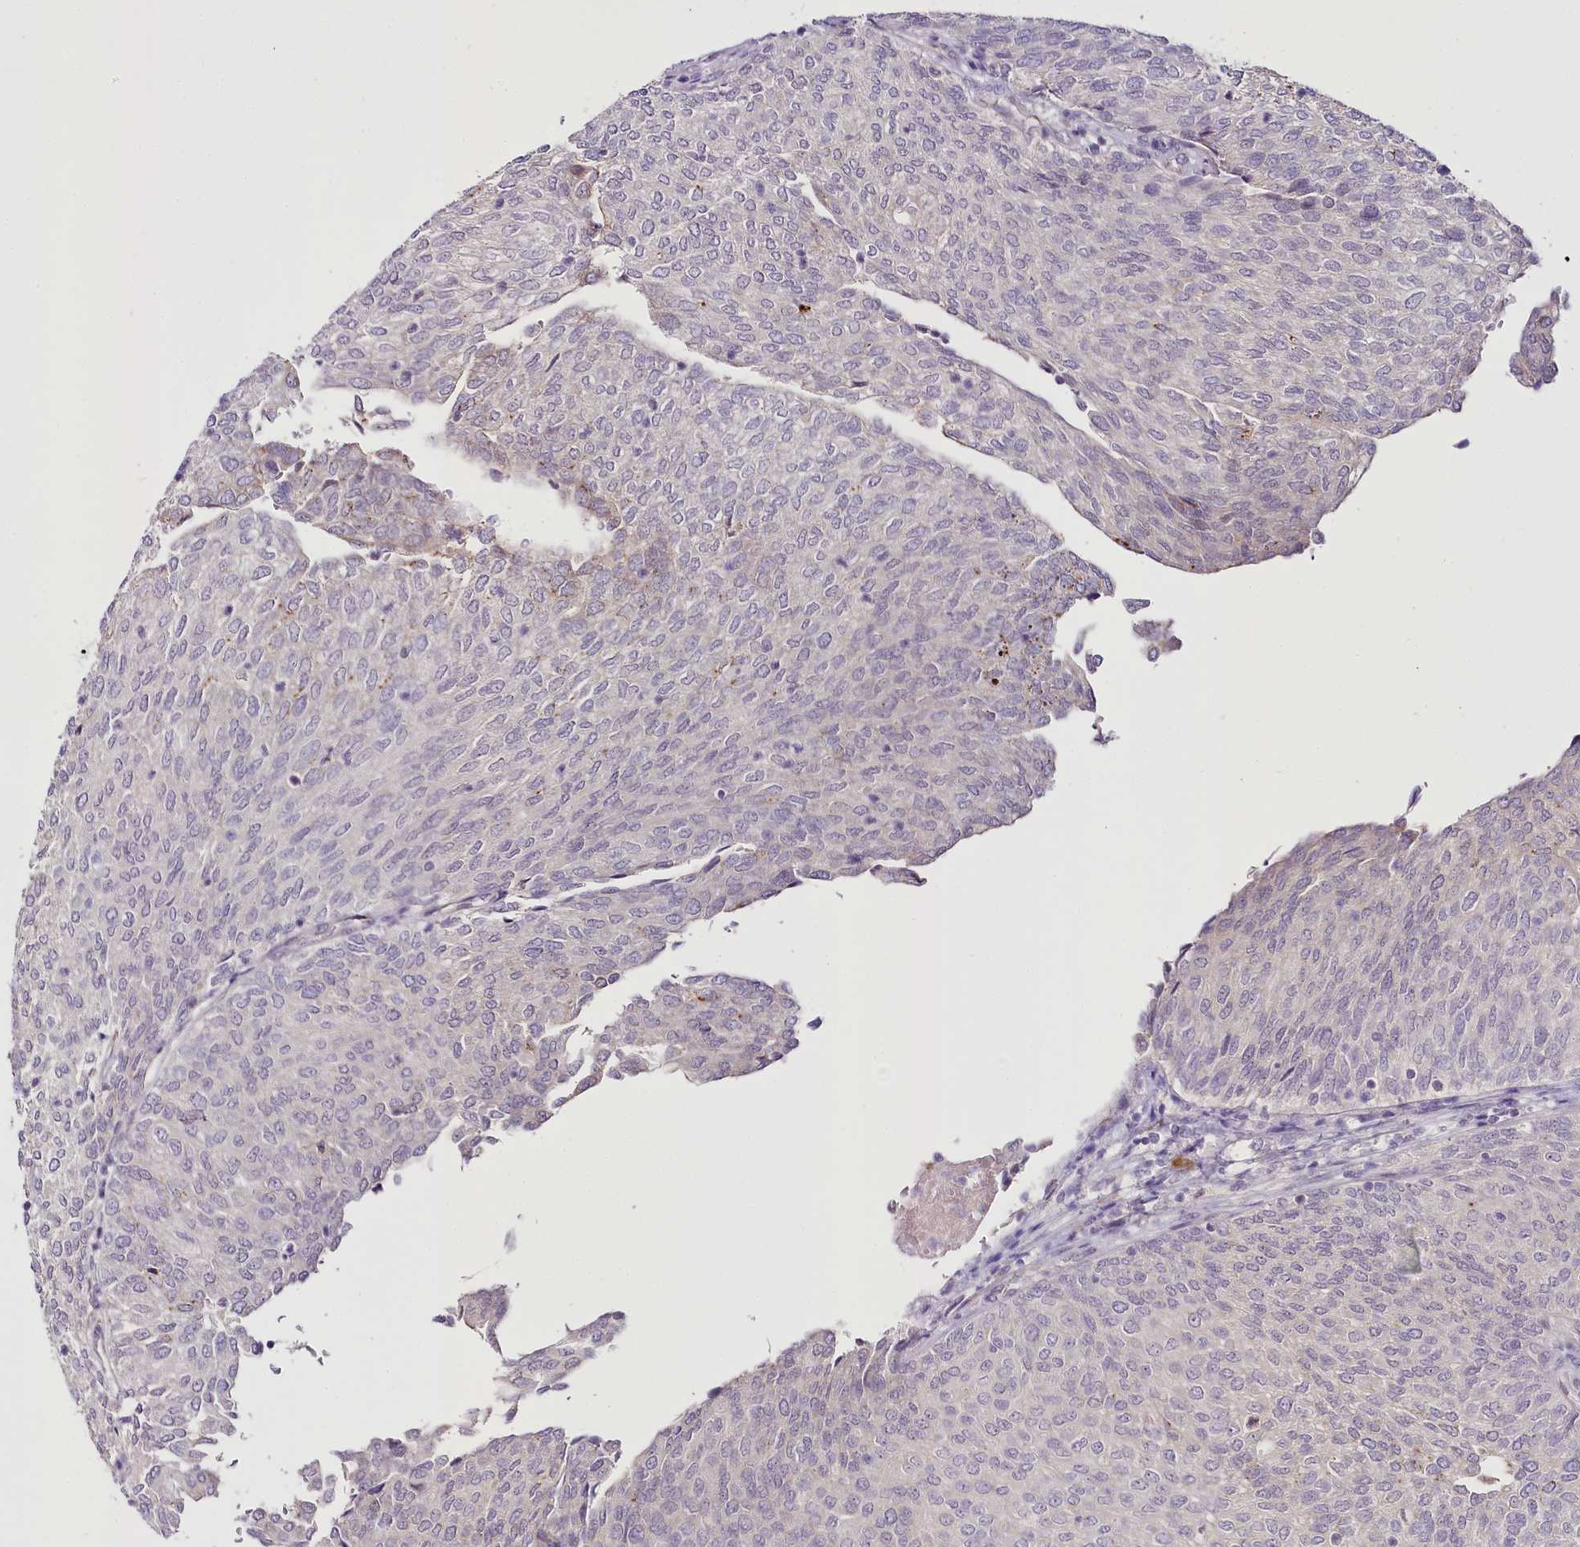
{"staining": {"intensity": "weak", "quantity": "<25%", "location": "cytoplasmic/membranous"}, "tissue": "urothelial cancer", "cell_type": "Tumor cells", "image_type": "cancer", "snomed": [{"axis": "morphology", "description": "Urothelial carcinoma, Low grade"}, {"axis": "topography", "description": "Urinary bladder"}], "caption": "The photomicrograph shows no significant staining in tumor cells of urothelial cancer.", "gene": "VWA5A", "patient": {"sex": "female", "age": 79}}